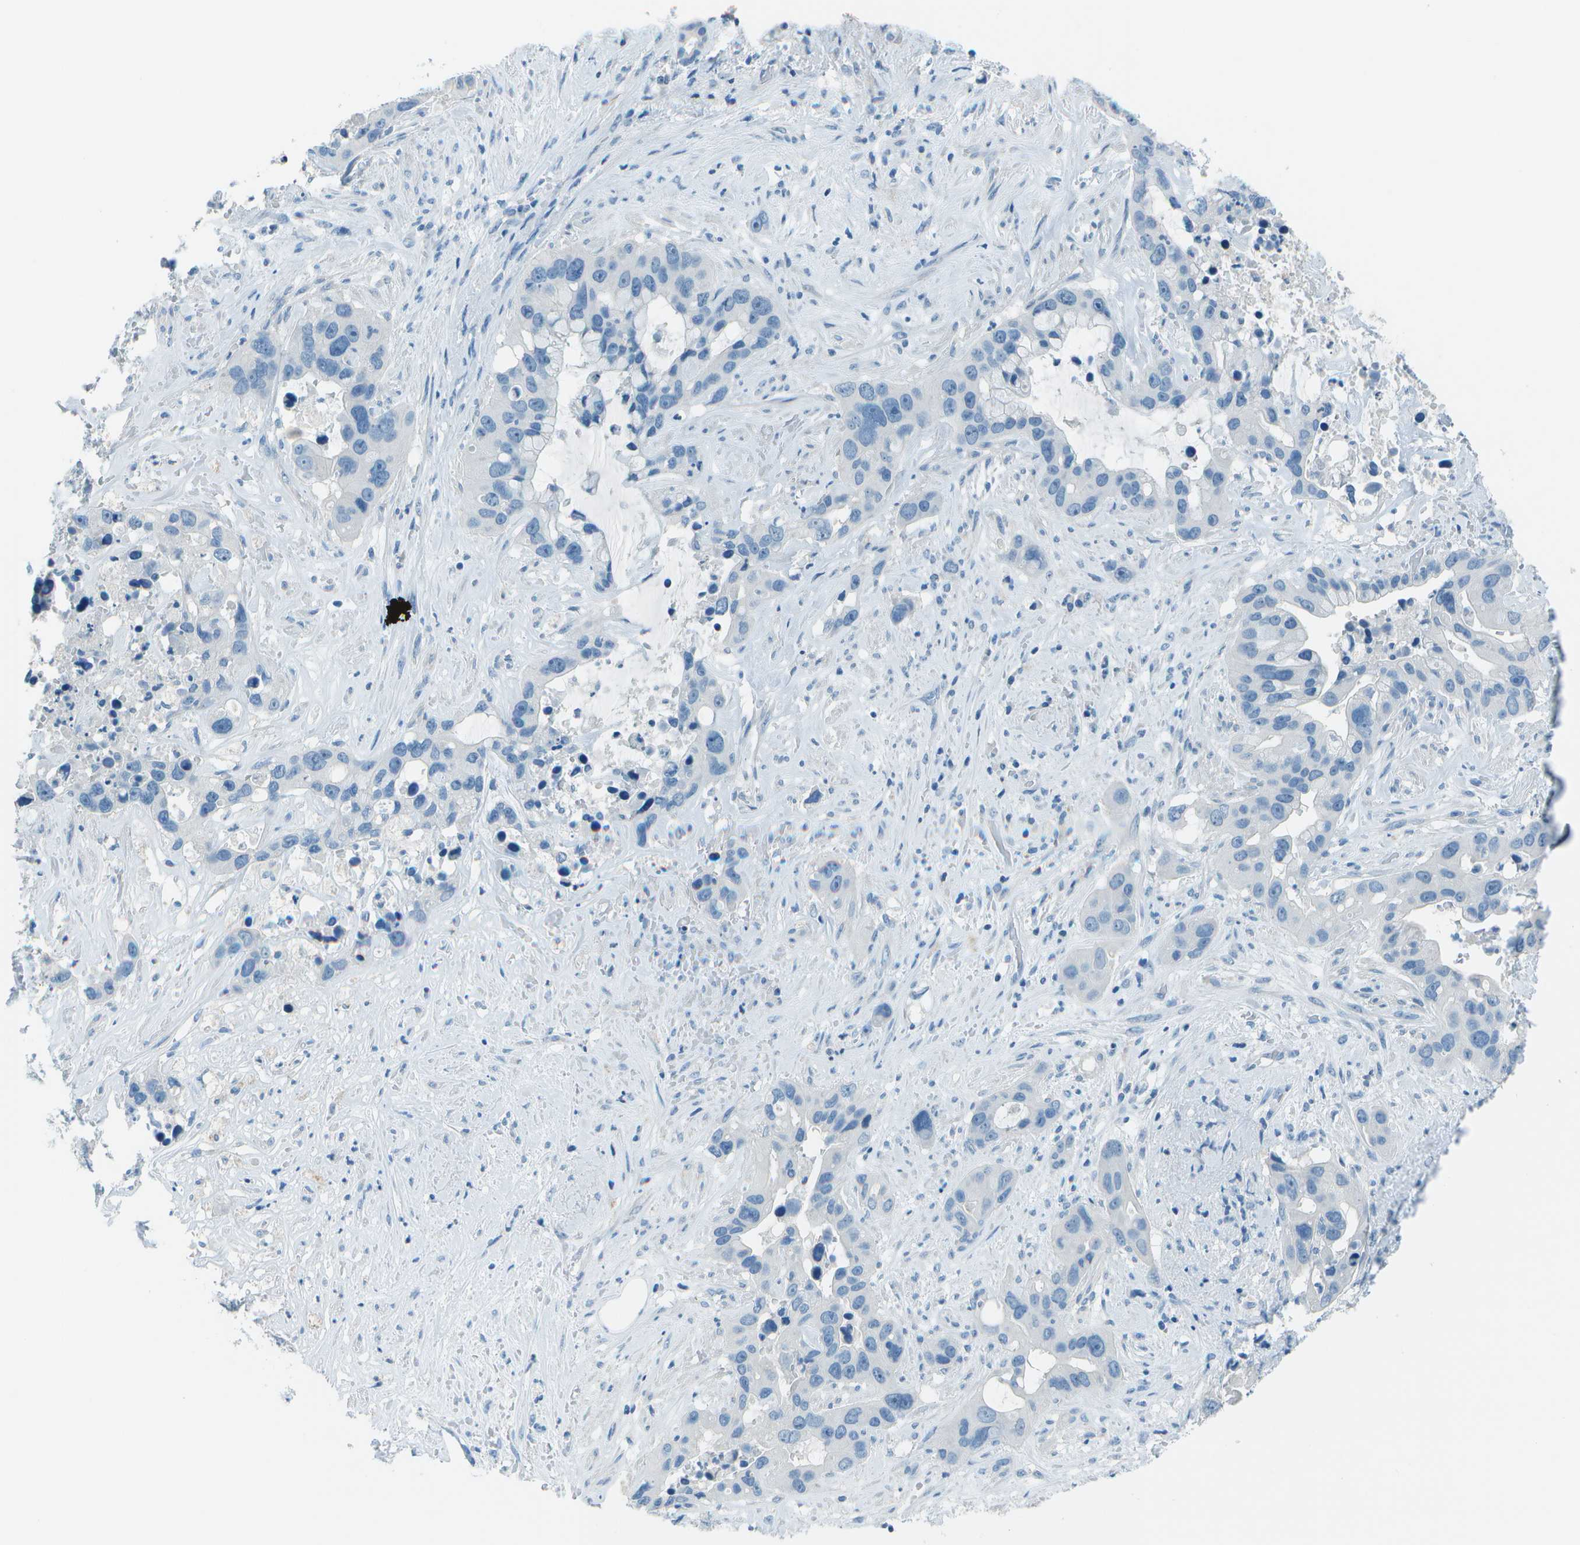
{"staining": {"intensity": "negative", "quantity": "none", "location": "none"}, "tissue": "liver cancer", "cell_type": "Tumor cells", "image_type": "cancer", "snomed": [{"axis": "morphology", "description": "Cholangiocarcinoma"}, {"axis": "topography", "description": "Liver"}], "caption": "The histopathology image reveals no staining of tumor cells in liver cancer (cholangiocarcinoma).", "gene": "FGF1", "patient": {"sex": "female", "age": 65}}